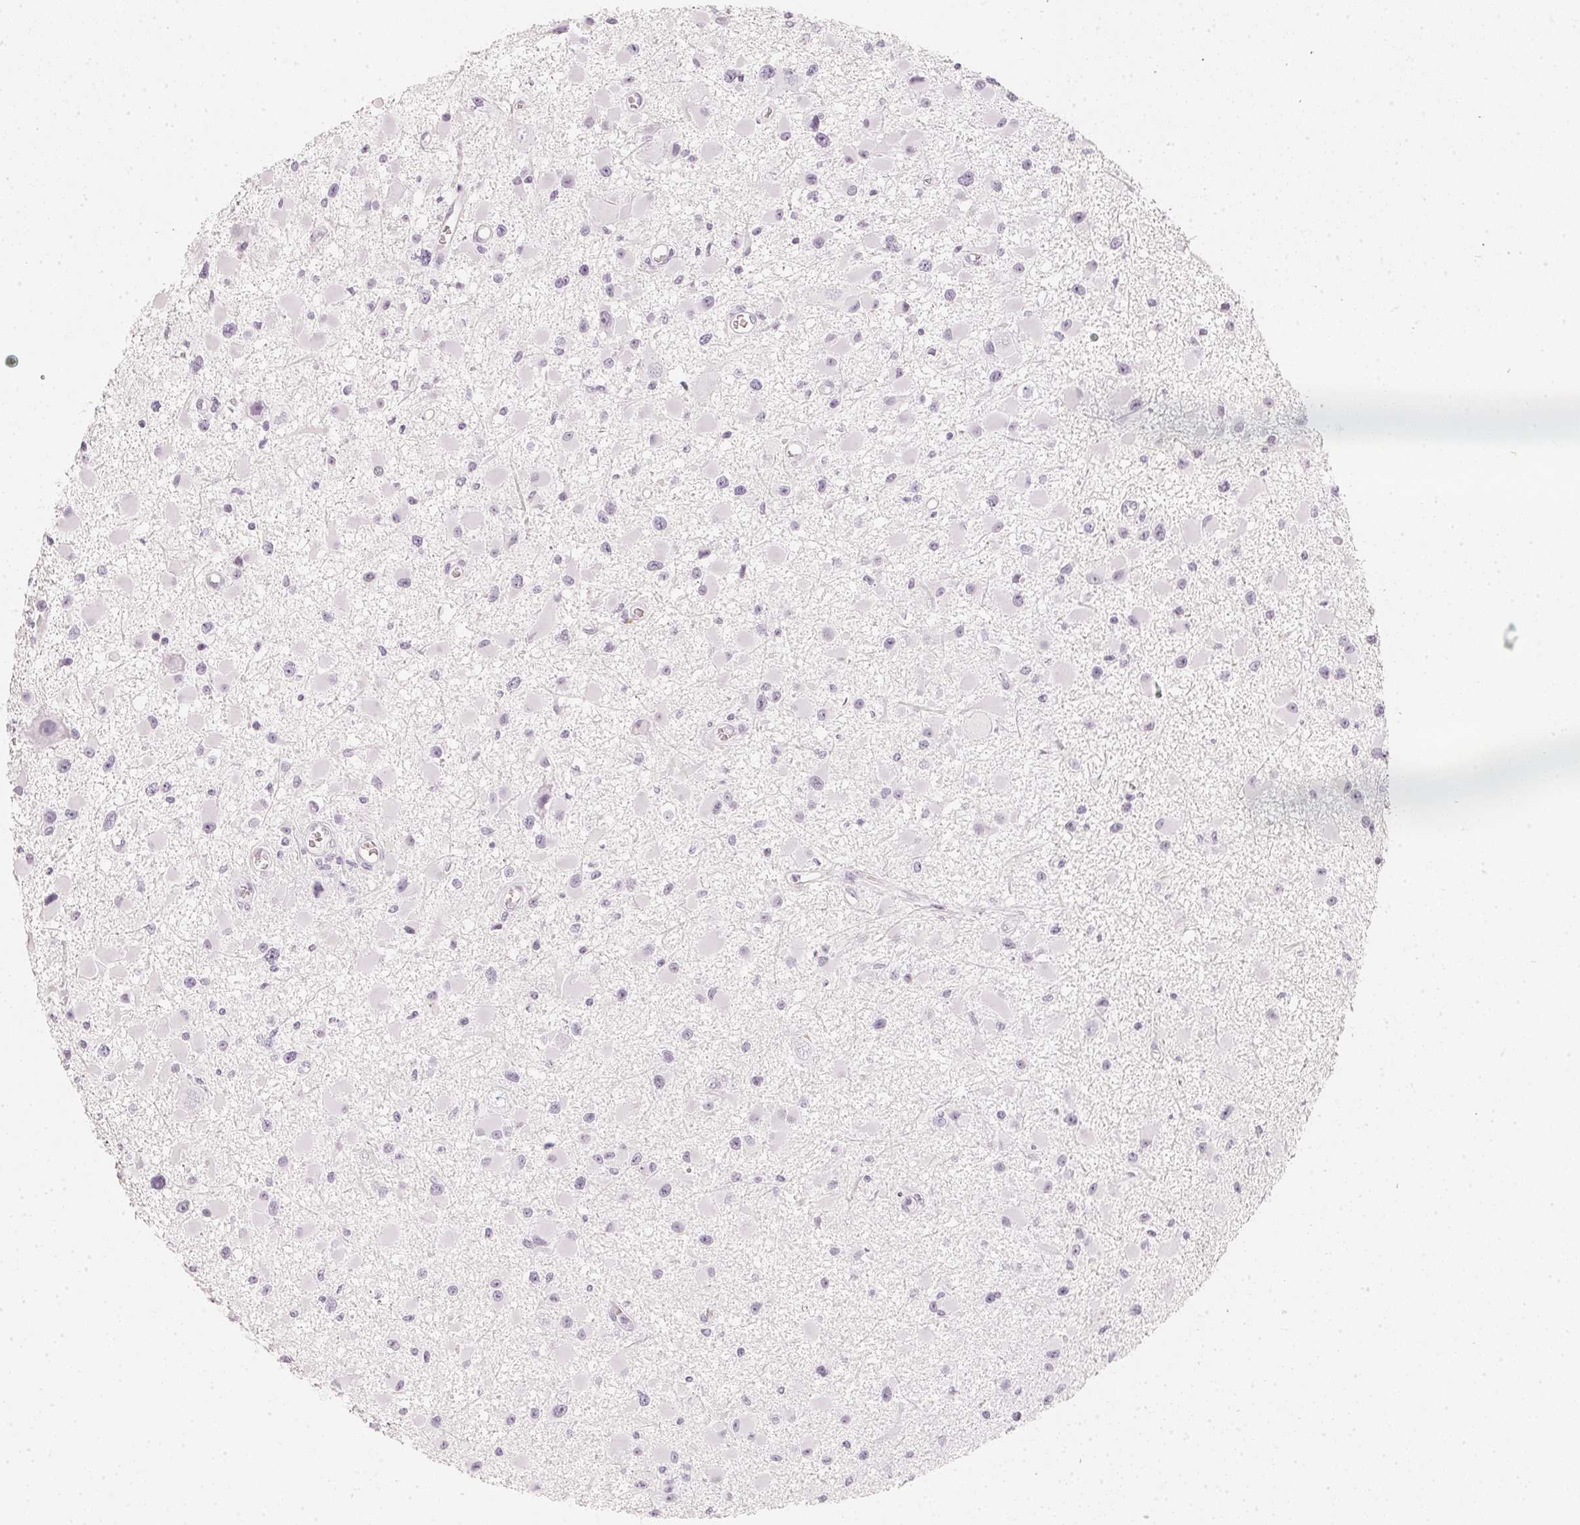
{"staining": {"intensity": "negative", "quantity": "none", "location": "none"}, "tissue": "glioma", "cell_type": "Tumor cells", "image_type": "cancer", "snomed": [{"axis": "morphology", "description": "Glioma, malignant, High grade"}, {"axis": "topography", "description": "Brain"}], "caption": "Immunohistochemistry (IHC) micrograph of neoplastic tissue: human malignant glioma (high-grade) stained with DAB (3,3'-diaminobenzidine) displays no significant protein staining in tumor cells.", "gene": "SLC22A8", "patient": {"sex": "male", "age": 54}}